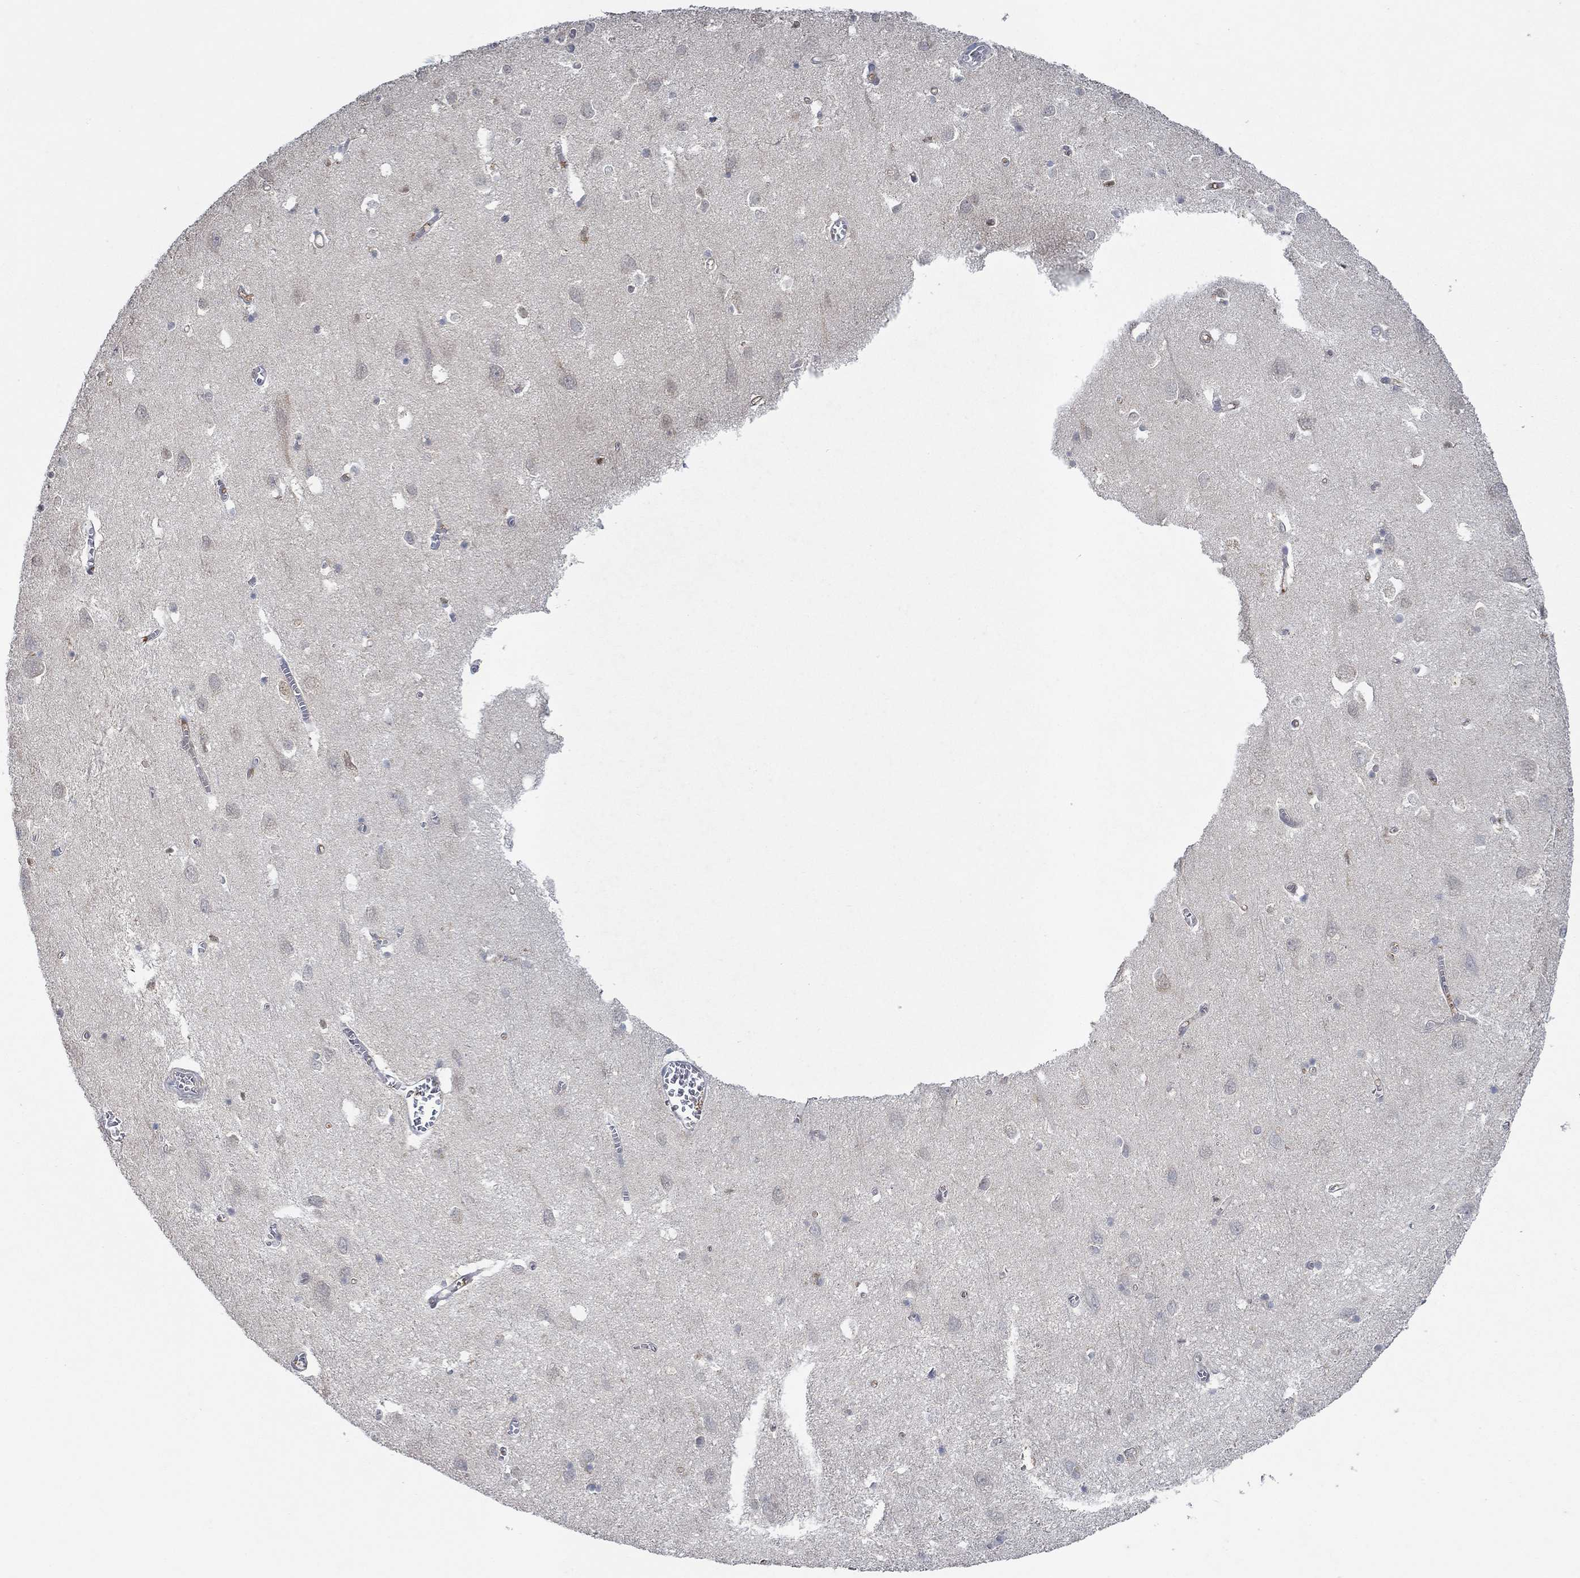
{"staining": {"intensity": "negative", "quantity": "none", "location": "none"}, "tissue": "cerebral cortex", "cell_type": "Endothelial cells", "image_type": "normal", "snomed": [{"axis": "morphology", "description": "Normal tissue, NOS"}, {"axis": "topography", "description": "Cerebral cortex"}], "caption": "Image shows no protein expression in endothelial cells of unremarkable cerebral cortex.", "gene": "MTHFR", "patient": {"sex": "male", "age": 70}}